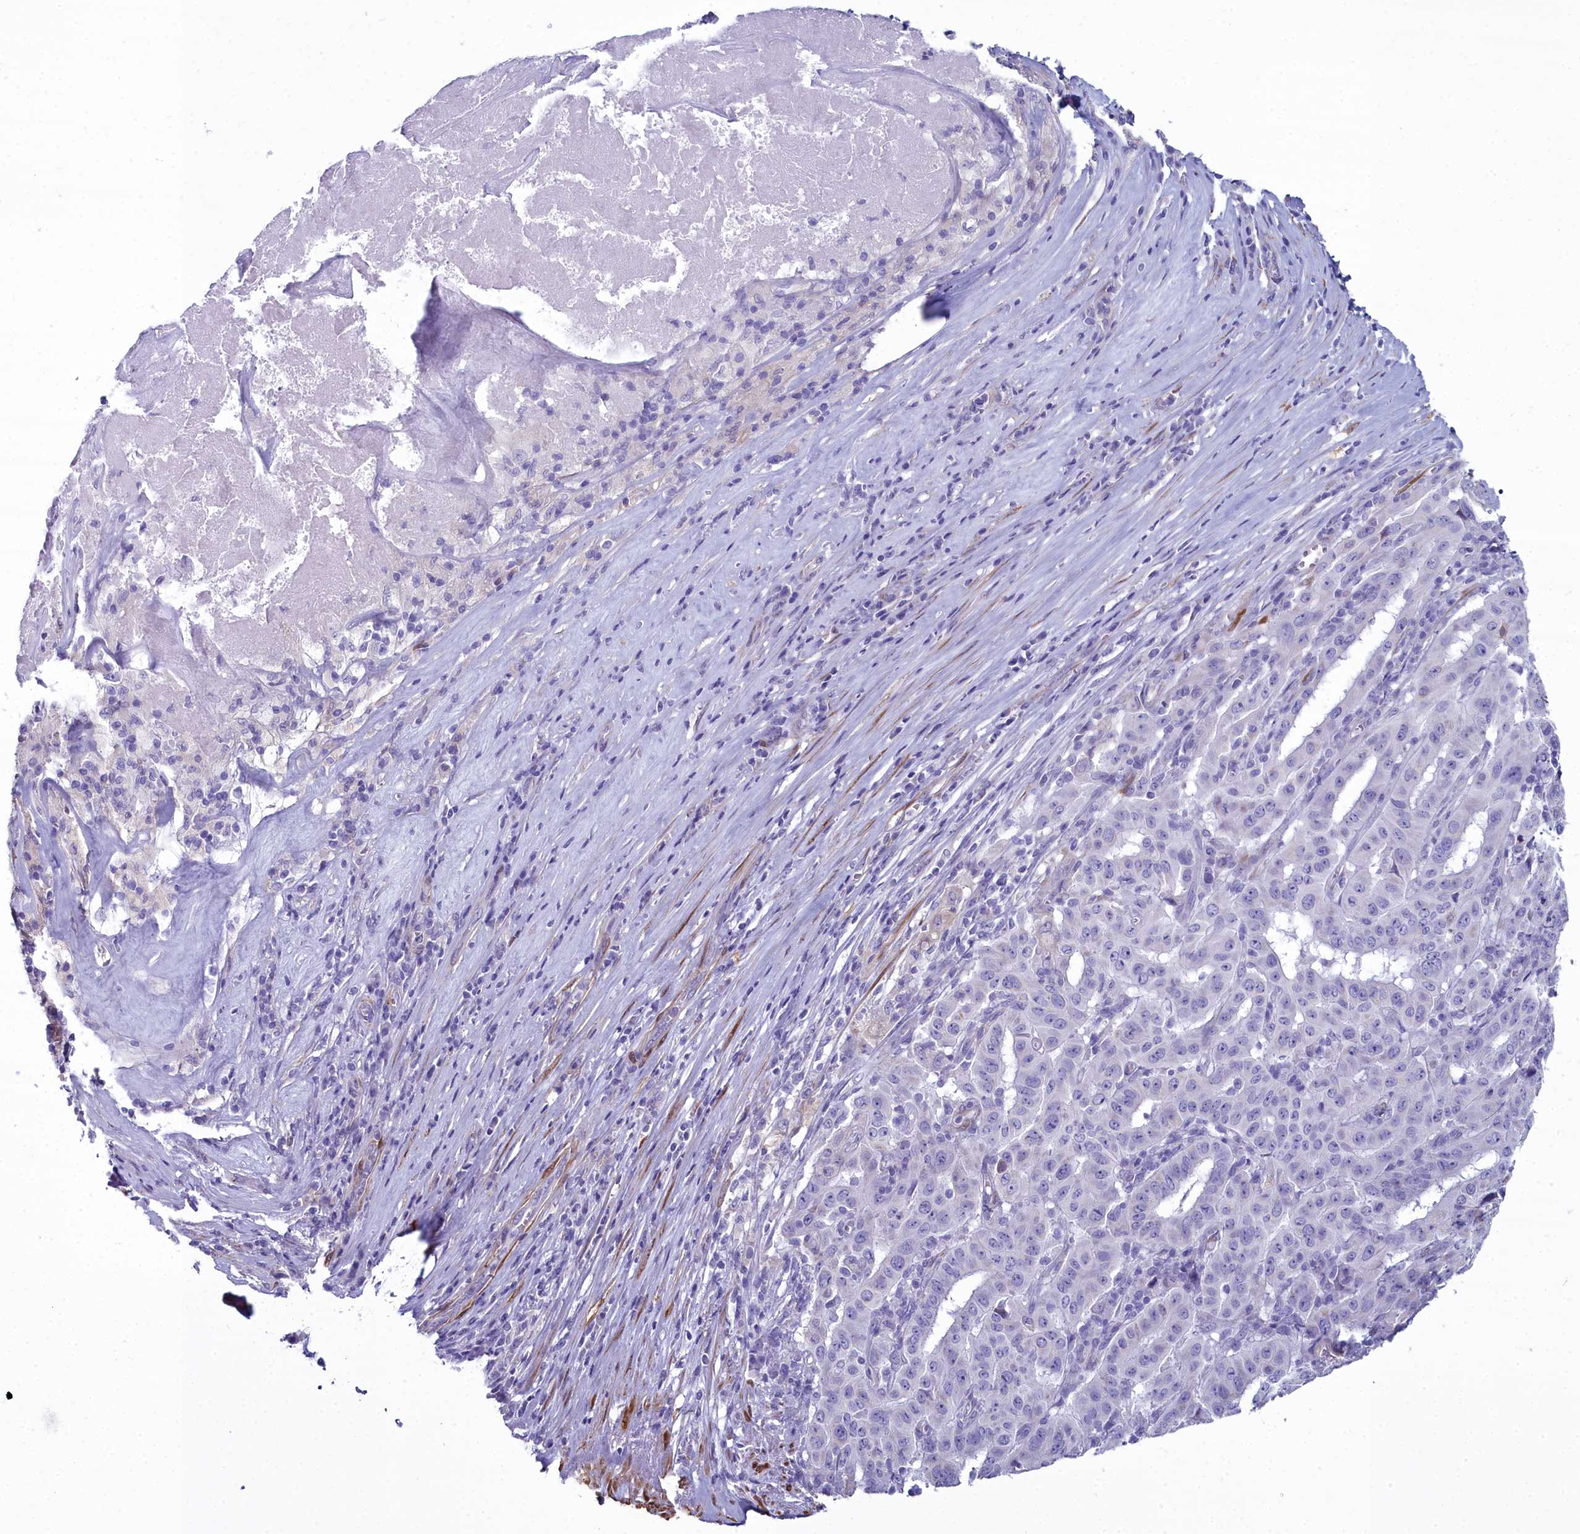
{"staining": {"intensity": "negative", "quantity": "none", "location": "none"}, "tissue": "pancreatic cancer", "cell_type": "Tumor cells", "image_type": "cancer", "snomed": [{"axis": "morphology", "description": "Adenocarcinoma, NOS"}, {"axis": "topography", "description": "Pancreas"}], "caption": "DAB immunohistochemical staining of adenocarcinoma (pancreatic) reveals no significant staining in tumor cells.", "gene": "PPP1R14A", "patient": {"sex": "male", "age": 63}}